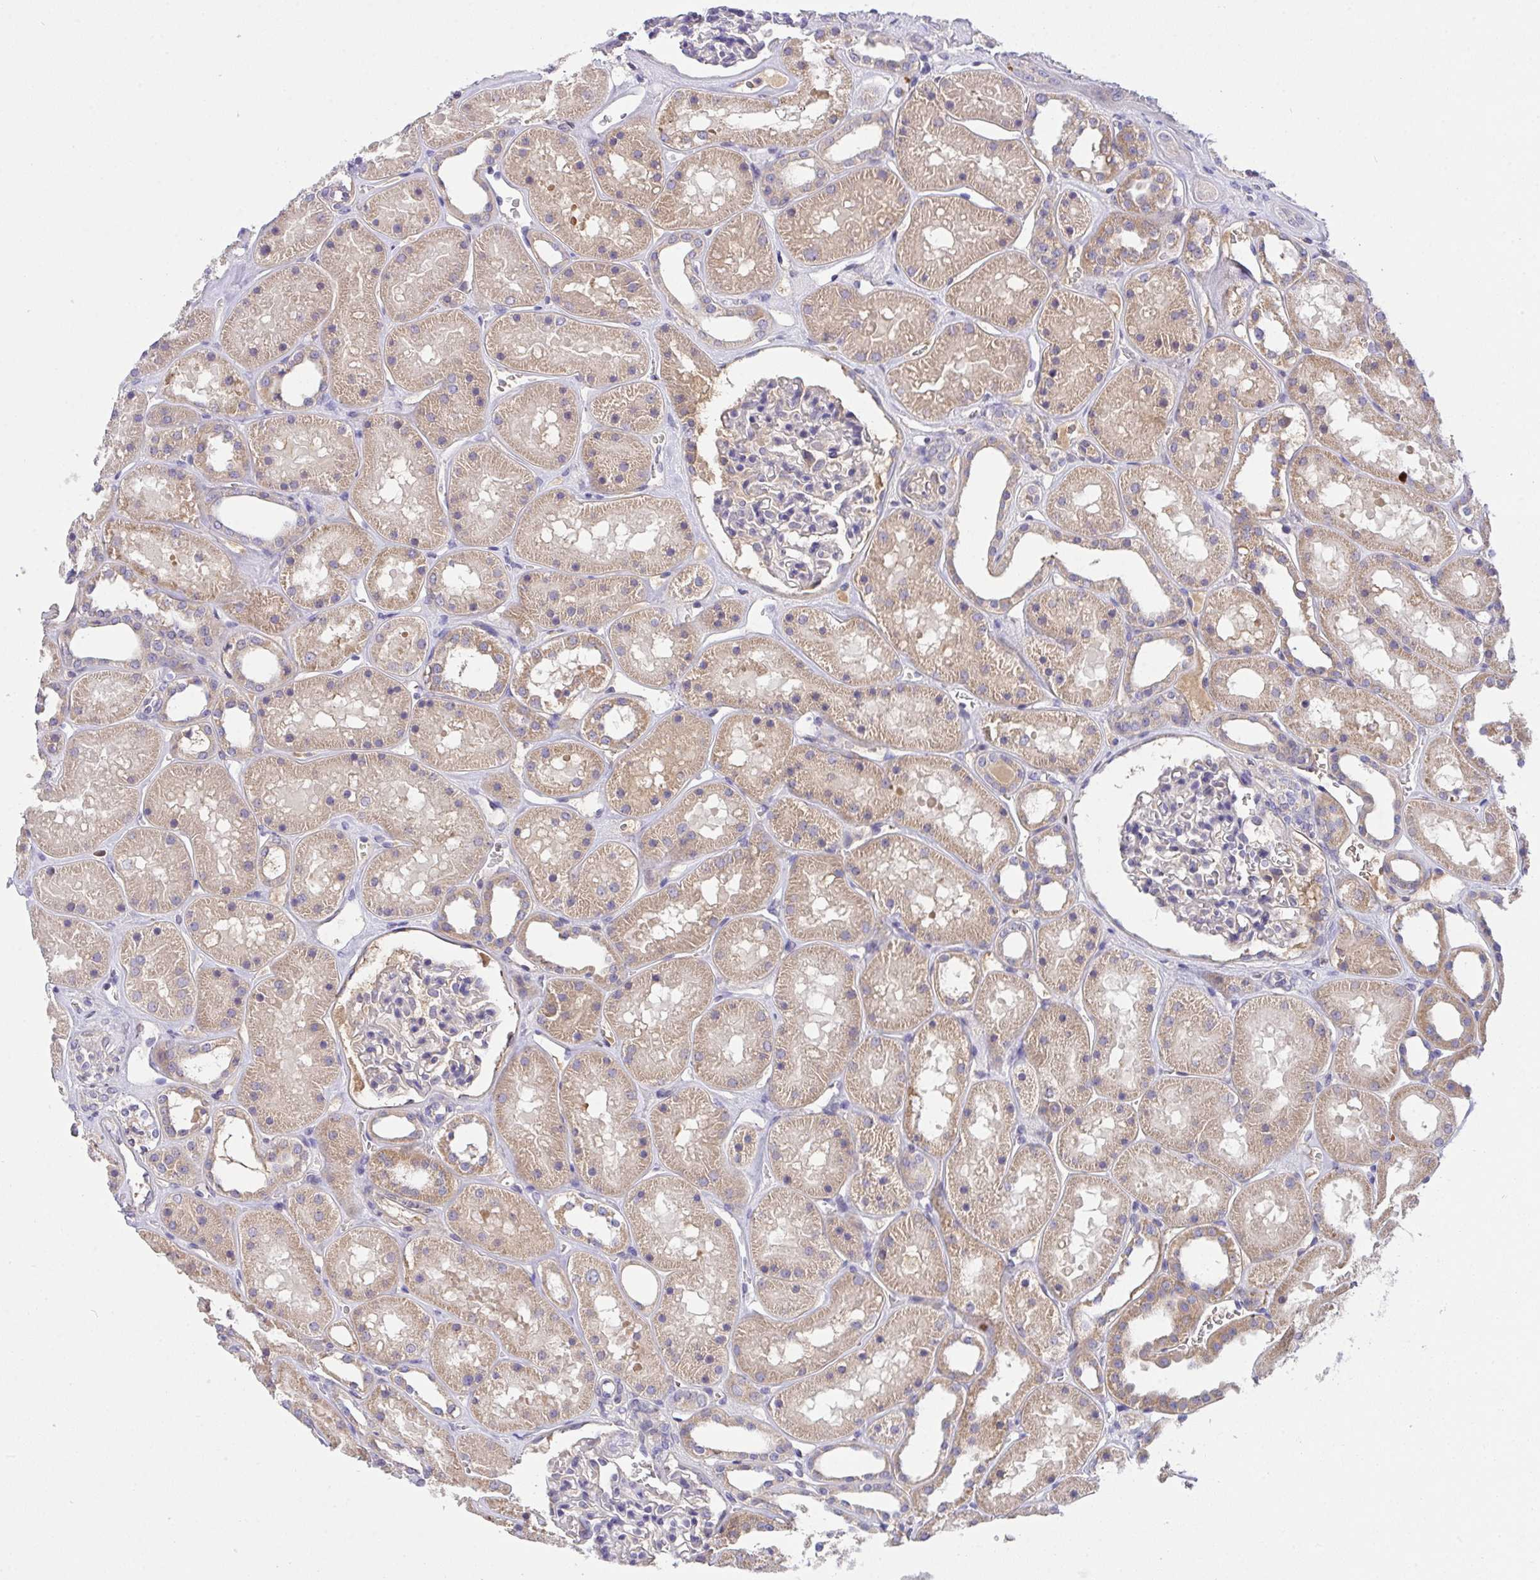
{"staining": {"intensity": "negative", "quantity": "none", "location": "none"}, "tissue": "kidney", "cell_type": "Cells in glomeruli", "image_type": "normal", "snomed": [{"axis": "morphology", "description": "Normal tissue, NOS"}, {"axis": "topography", "description": "Kidney"}], "caption": "IHC of unremarkable human kidney displays no expression in cells in glomeruli. The staining is performed using DAB (3,3'-diaminobenzidine) brown chromogen with nuclei counter-stained in using hematoxylin.", "gene": "ZNF581", "patient": {"sex": "female", "age": 41}}